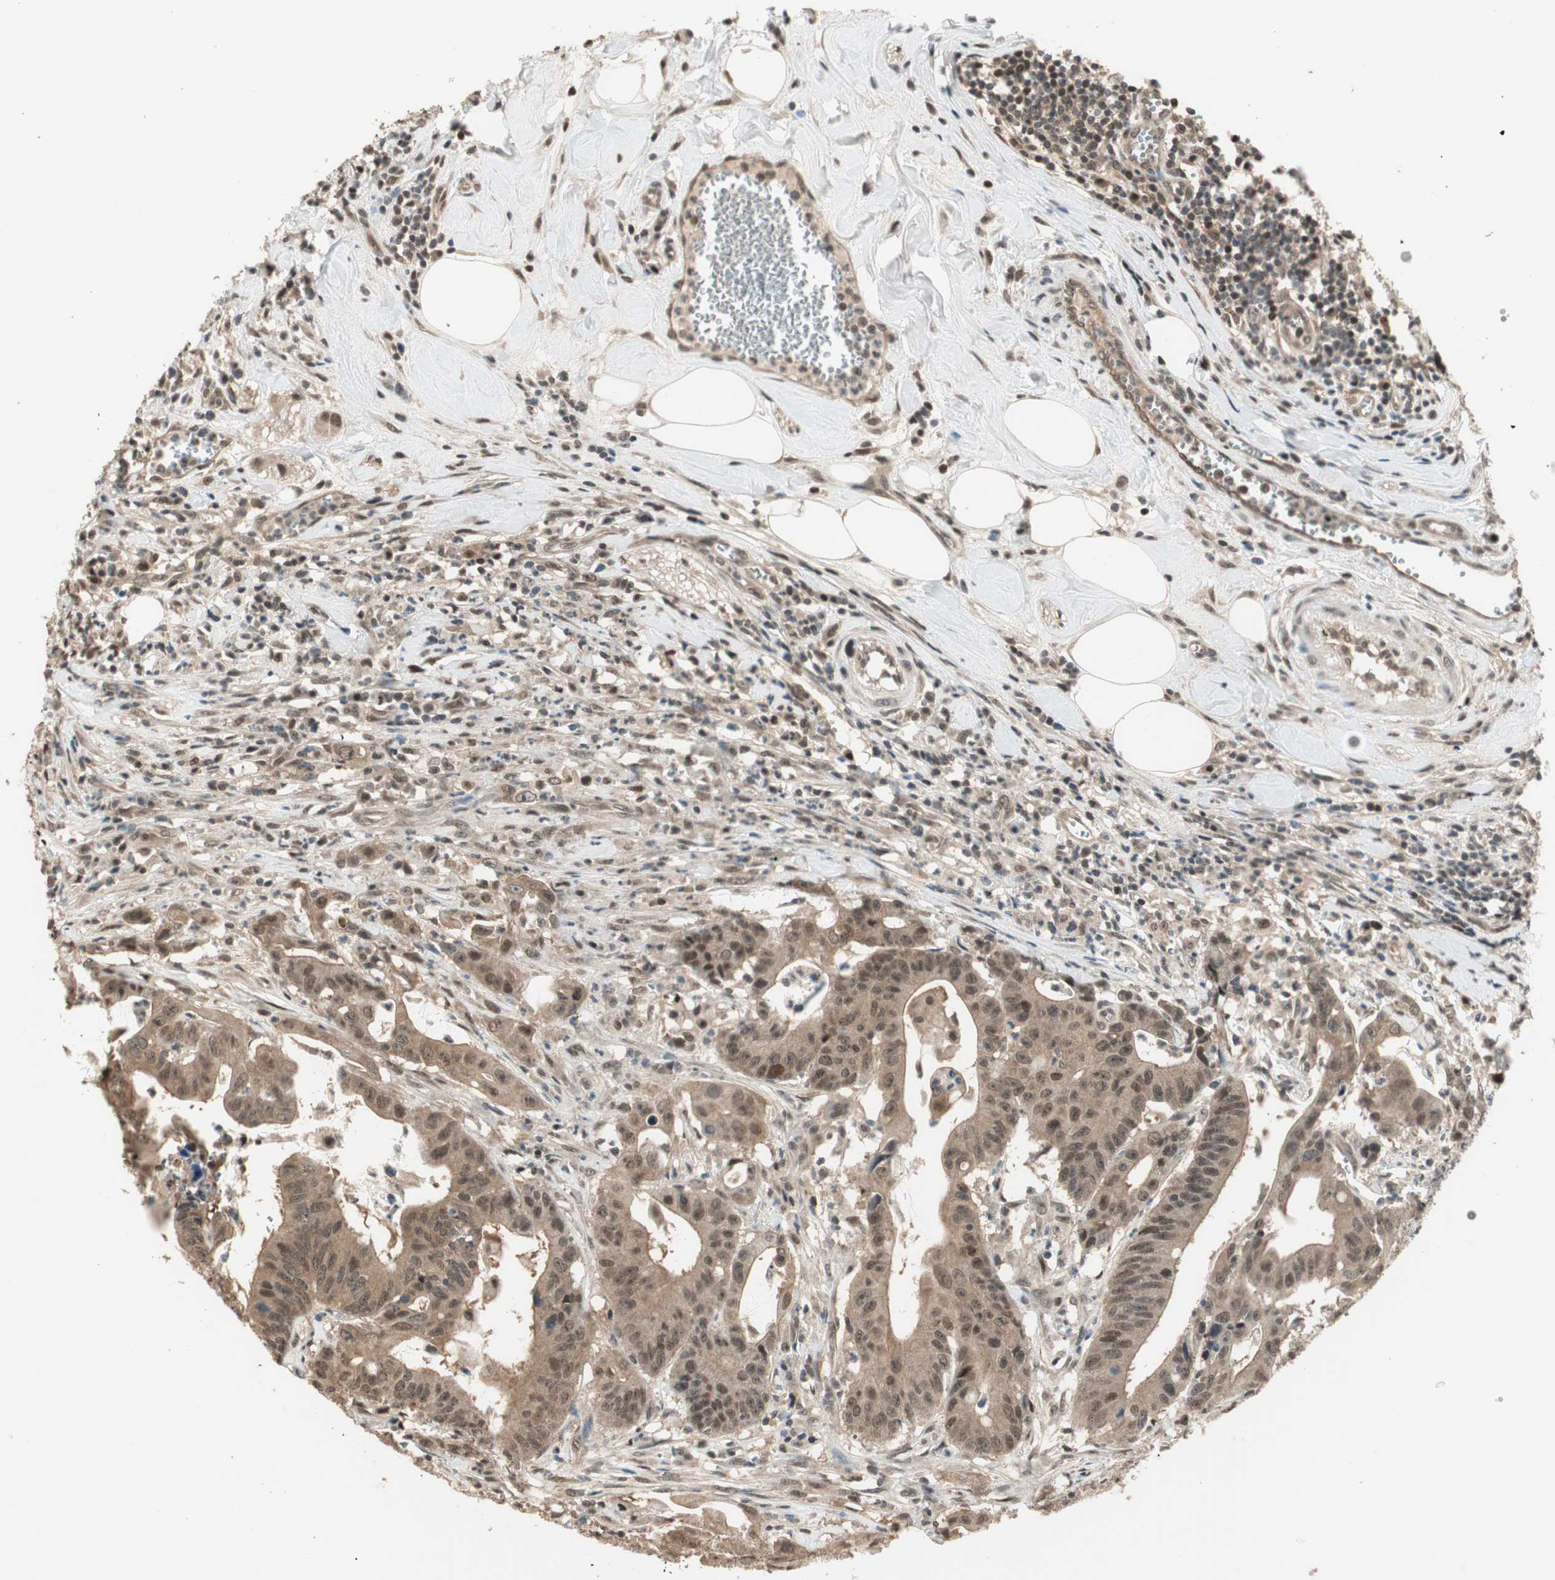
{"staining": {"intensity": "moderate", "quantity": ">75%", "location": "cytoplasmic/membranous,nuclear"}, "tissue": "colorectal cancer", "cell_type": "Tumor cells", "image_type": "cancer", "snomed": [{"axis": "morphology", "description": "Adenocarcinoma, NOS"}, {"axis": "topography", "description": "Colon"}], "caption": "Colorectal cancer was stained to show a protein in brown. There is medium levels of moderate cytoplasmic/membranous and nuclear positivity in about >75% of tumor cells. (Brightfield microscopy of DAB IHC at high magnification).", "gene": "ZNF701", "patient": {"sex": "male", "age": 45}}